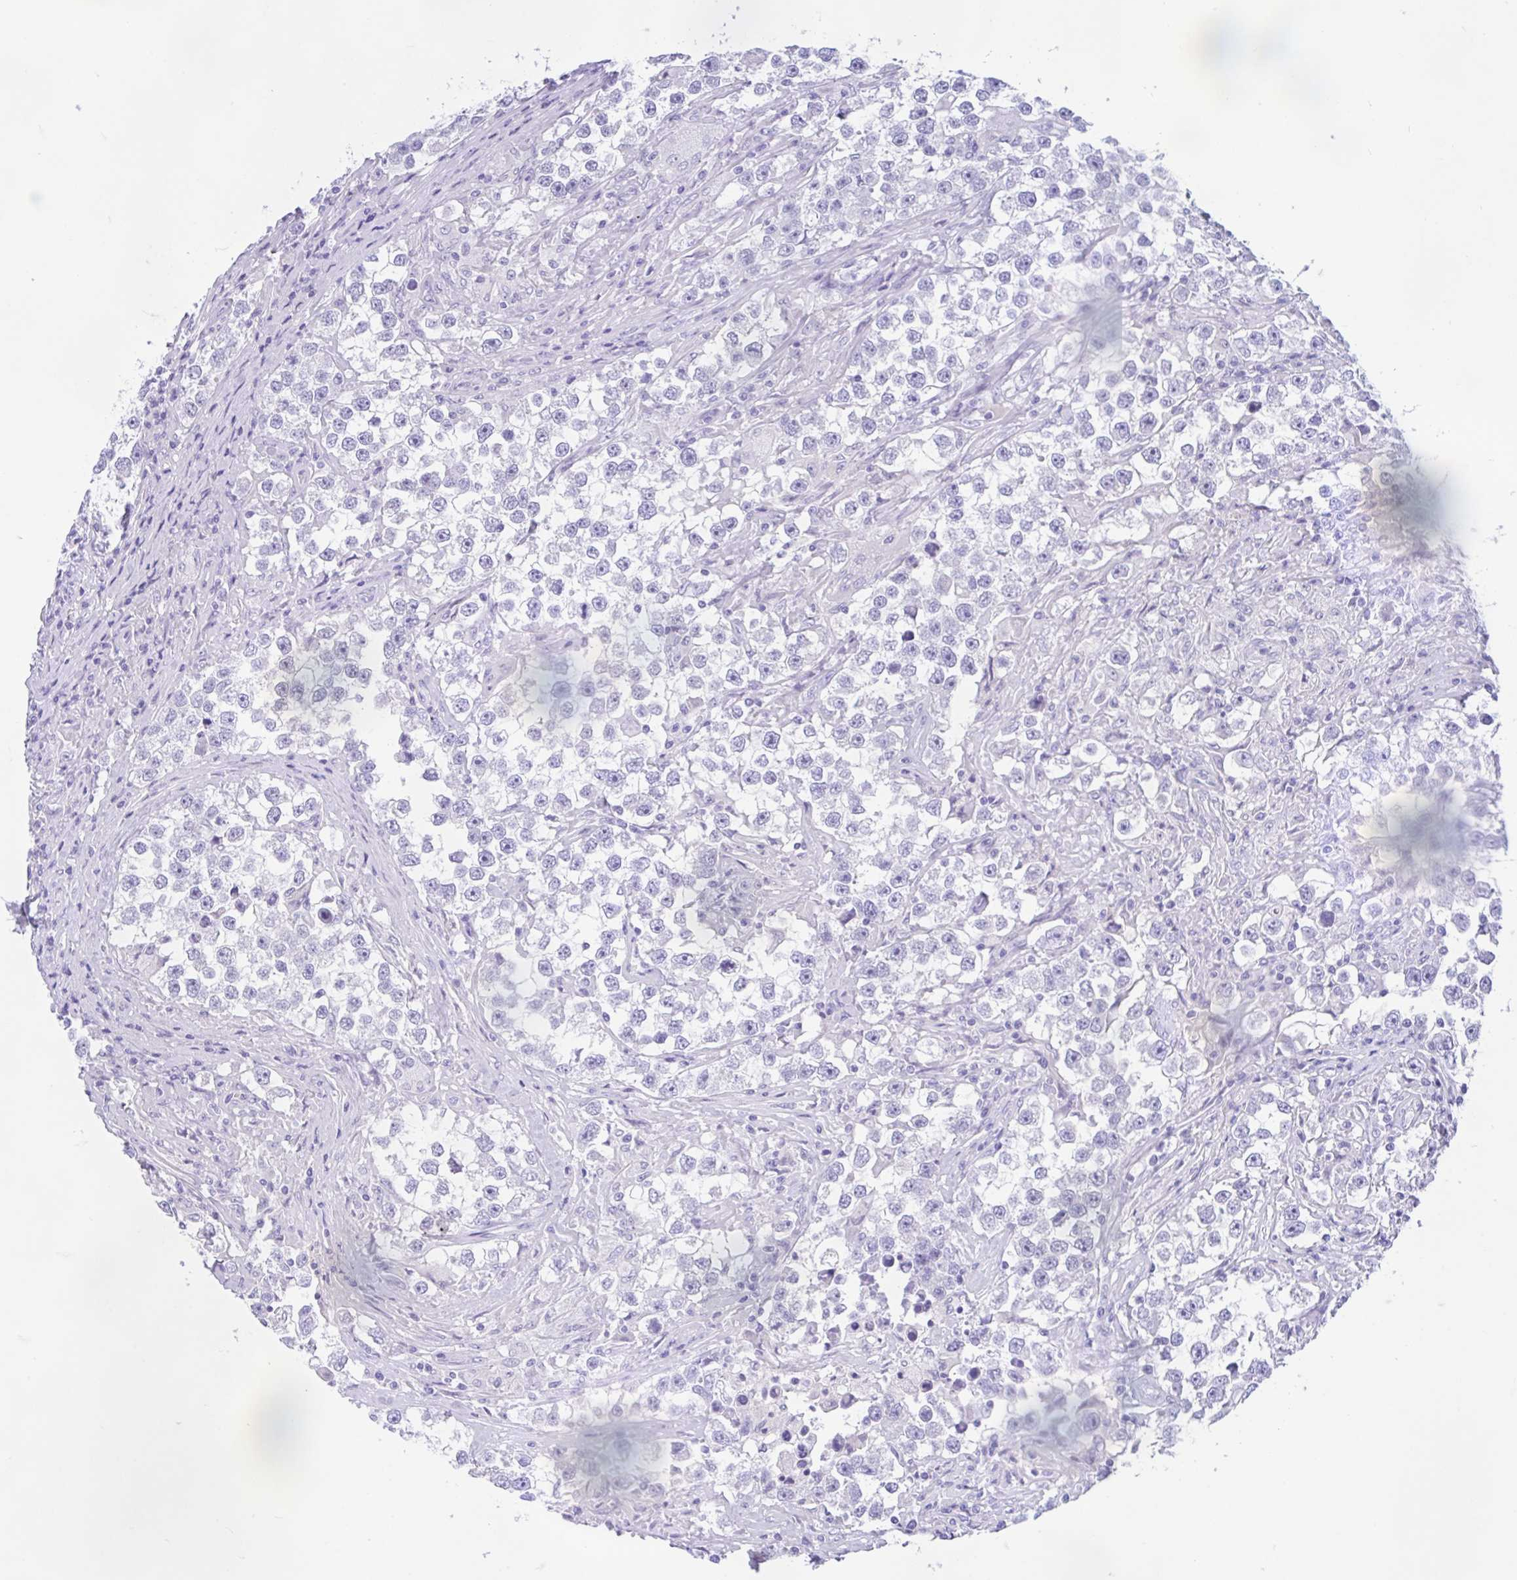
{"staining": {"intensity": "negative", "quantity": "none", "location": "none"}, "tissue": "testis cancer", "cell_type": "Tumor cells", "image_type": "cancer", "snomed": [{"axis": "morphology", "description": "Seminoma, NOS"}, {"axis": "topography", "description": "Testis"}], "caption": "DAB (3,3'-diaminobenzidine) immunohistochemical staining of testis cancer (seminoma) shows no significant staining in tumor cells.", "gene": "ZNF319", "patient": {"sex": "male", "age": 46}}